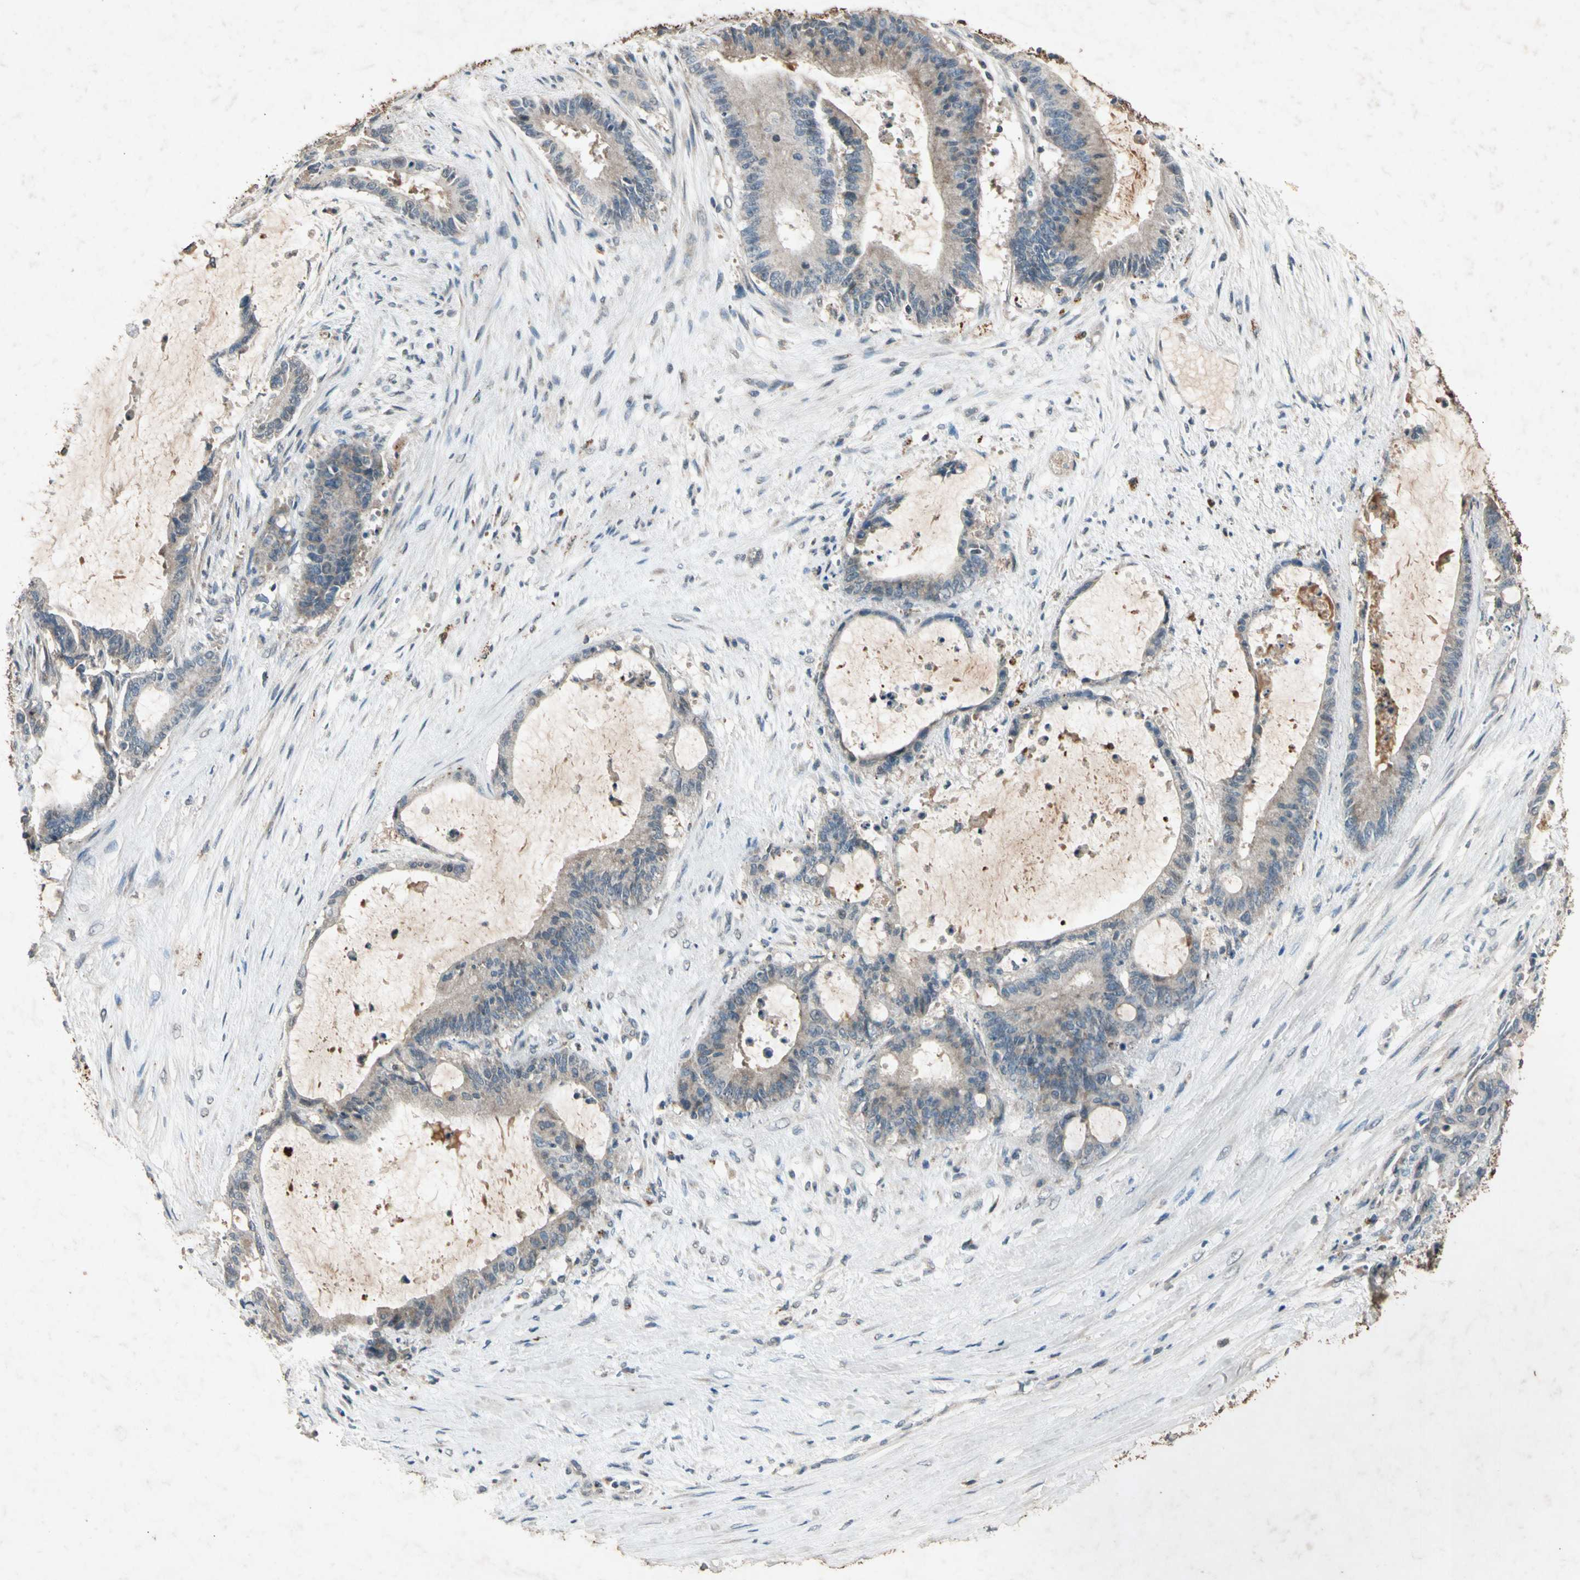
{"staining": {"intensity": "weak", "quantity": "<25%", "location": "cytoplasmic/membranous"}, "tissue": "liver cancer", "cell_type": "Tumor cells", "image_type": "cancer", "snomed": [{"axis": "morphology", "description": "Cholangiocarcinoma"}, {"axis": "topography", "description": "Liver"}], "caption": "High power microscopy photomicrograph of an immunohistochemistry (IHC) photomicrograph of cholangiocarcinoma (liver), revealing no significant staining in tumor cells. Brightfield microscopy of immunohistochemistry stained with DAB (brown) and hematoxylin (blue), captured at high magnification.", "gene": "GPLD1", "patient": {"sex": "female", "age": 73}}